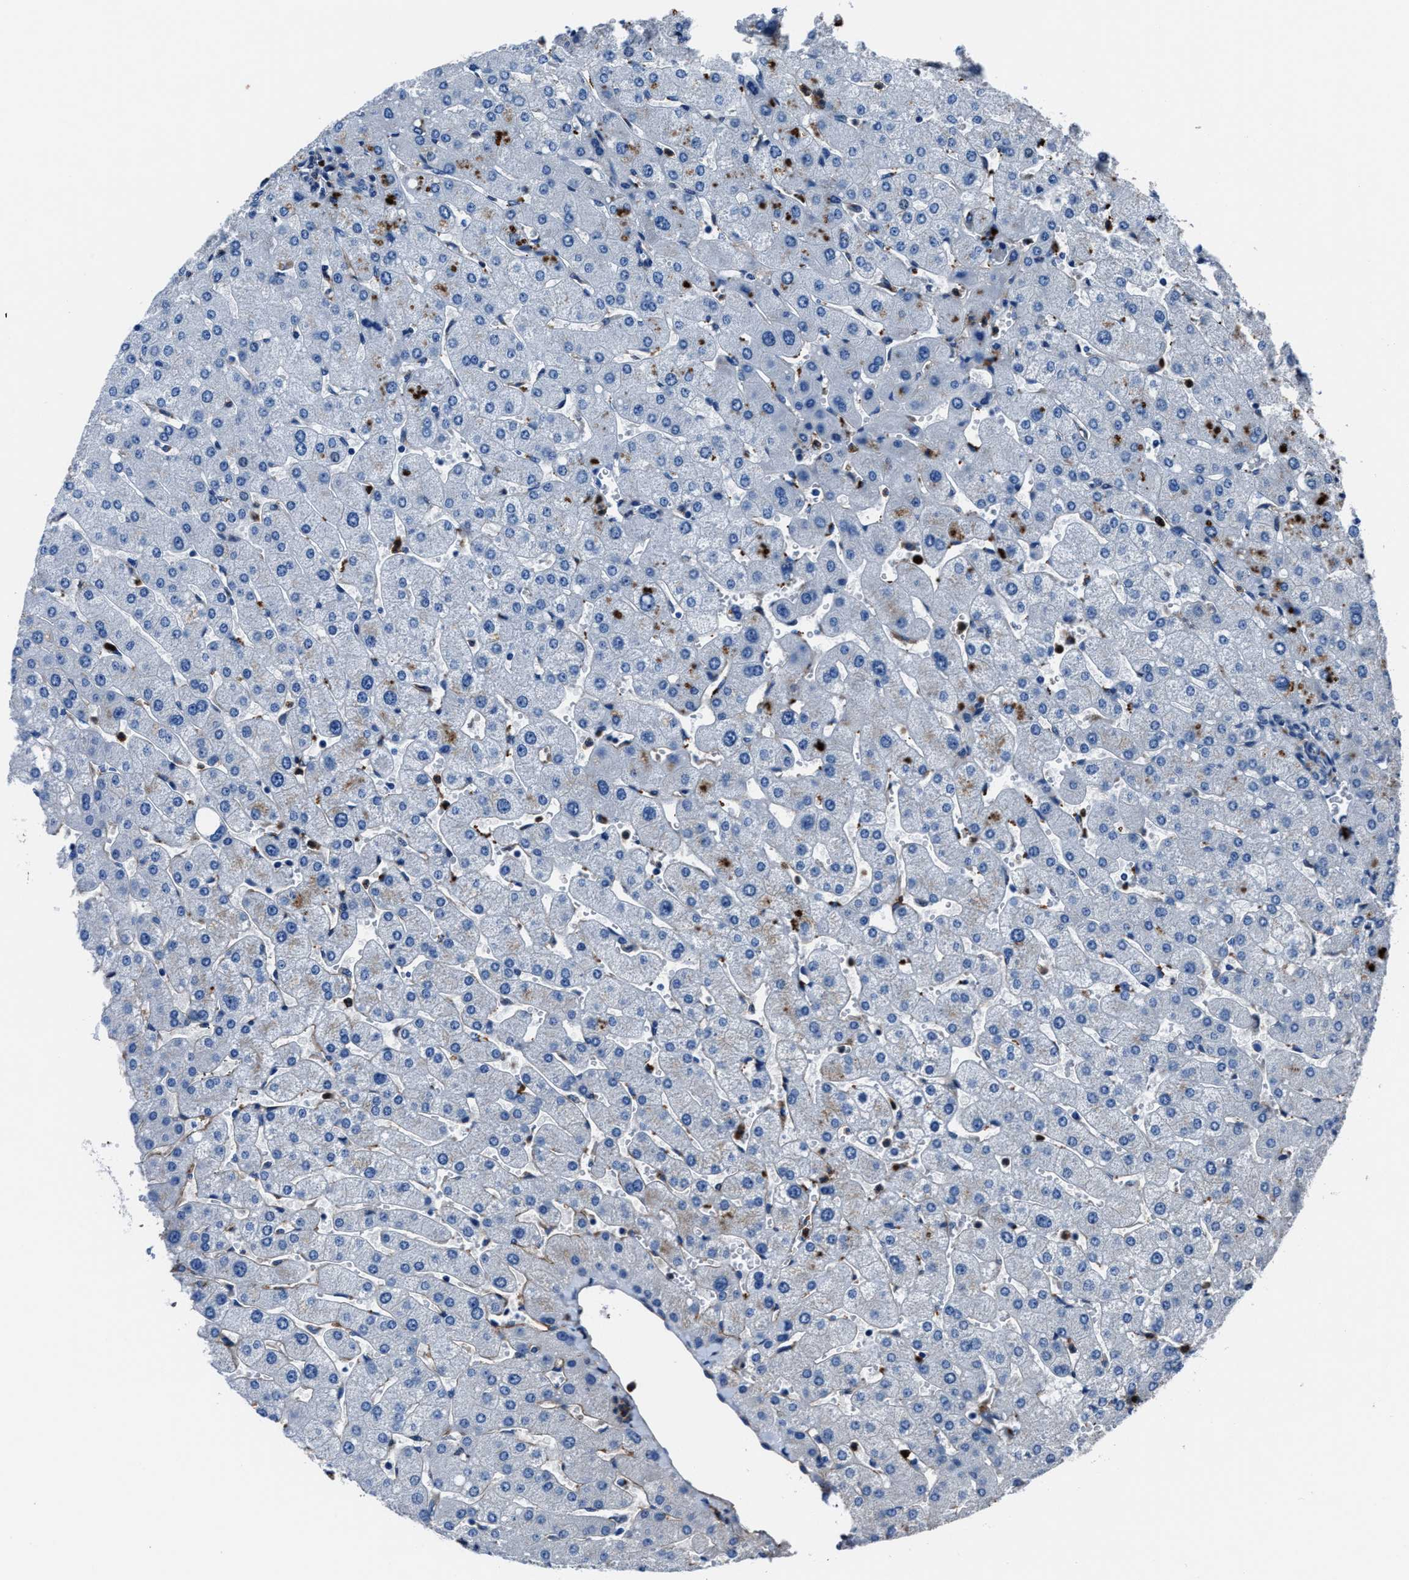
{"staining": {"intensity": "negative", "quantity": "none", "location": "none"}, "tissue": "liver", "cell_type": "Cholangiocytes", "image_type": "normal", "snomed": [{"axis": "morphology", "description": "Normal tissue, NOS"}, {"axis": "topography", "description": "Liver"}], "caption": "Immunohistochemistry (IHC) micrograph of benign human liver stained for a protein (brown), which displays no positivity in cholangiocytes.", "gene": "FGL2", "patient": {"sex": "male", "age": 55}}